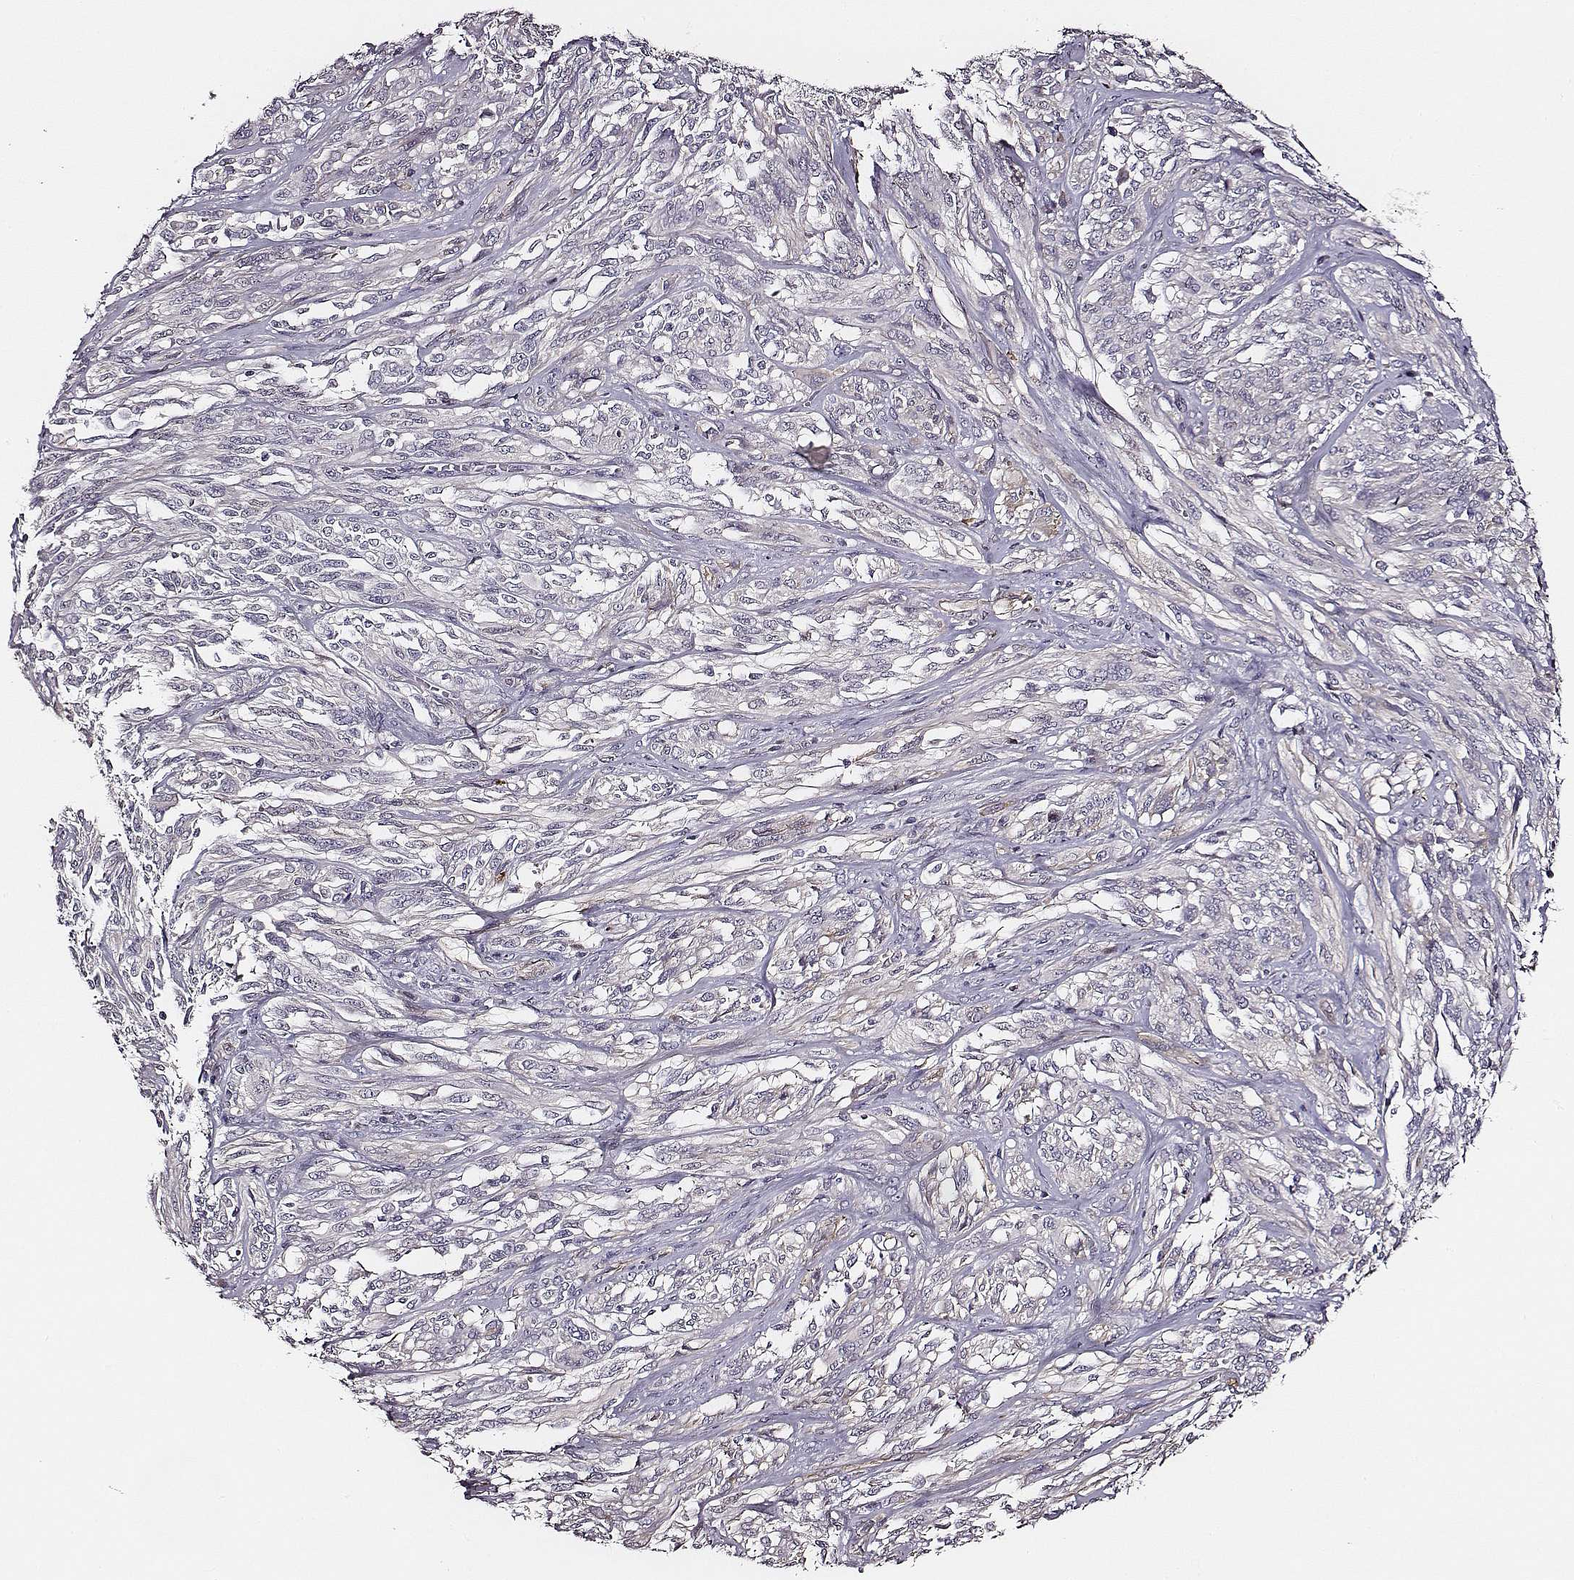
{"staining": {"intensity": "negative", "quantity": "none", "location": "none"}, "tissue": "melanoma", "cell_type": "Tumor cells", "image_type": "cancer", "snomed": [{"axis": "morphology", "description": "Malignant melanoma, NOS"}, {"axis": "topography", "description": "Skin"}], "caption": "Malignant melanoma was stained to show a protein in brown. There is no significant staining in tumor cells. The staining was performed using DAB (3,3'-diaminobenzidine) to visualize the protein expression in brown, while the nuclei were stained in blue with hematoxylin (Magnification: 20x).", "gene": "TF", "patient": {"sex": "female", "age": 91}}